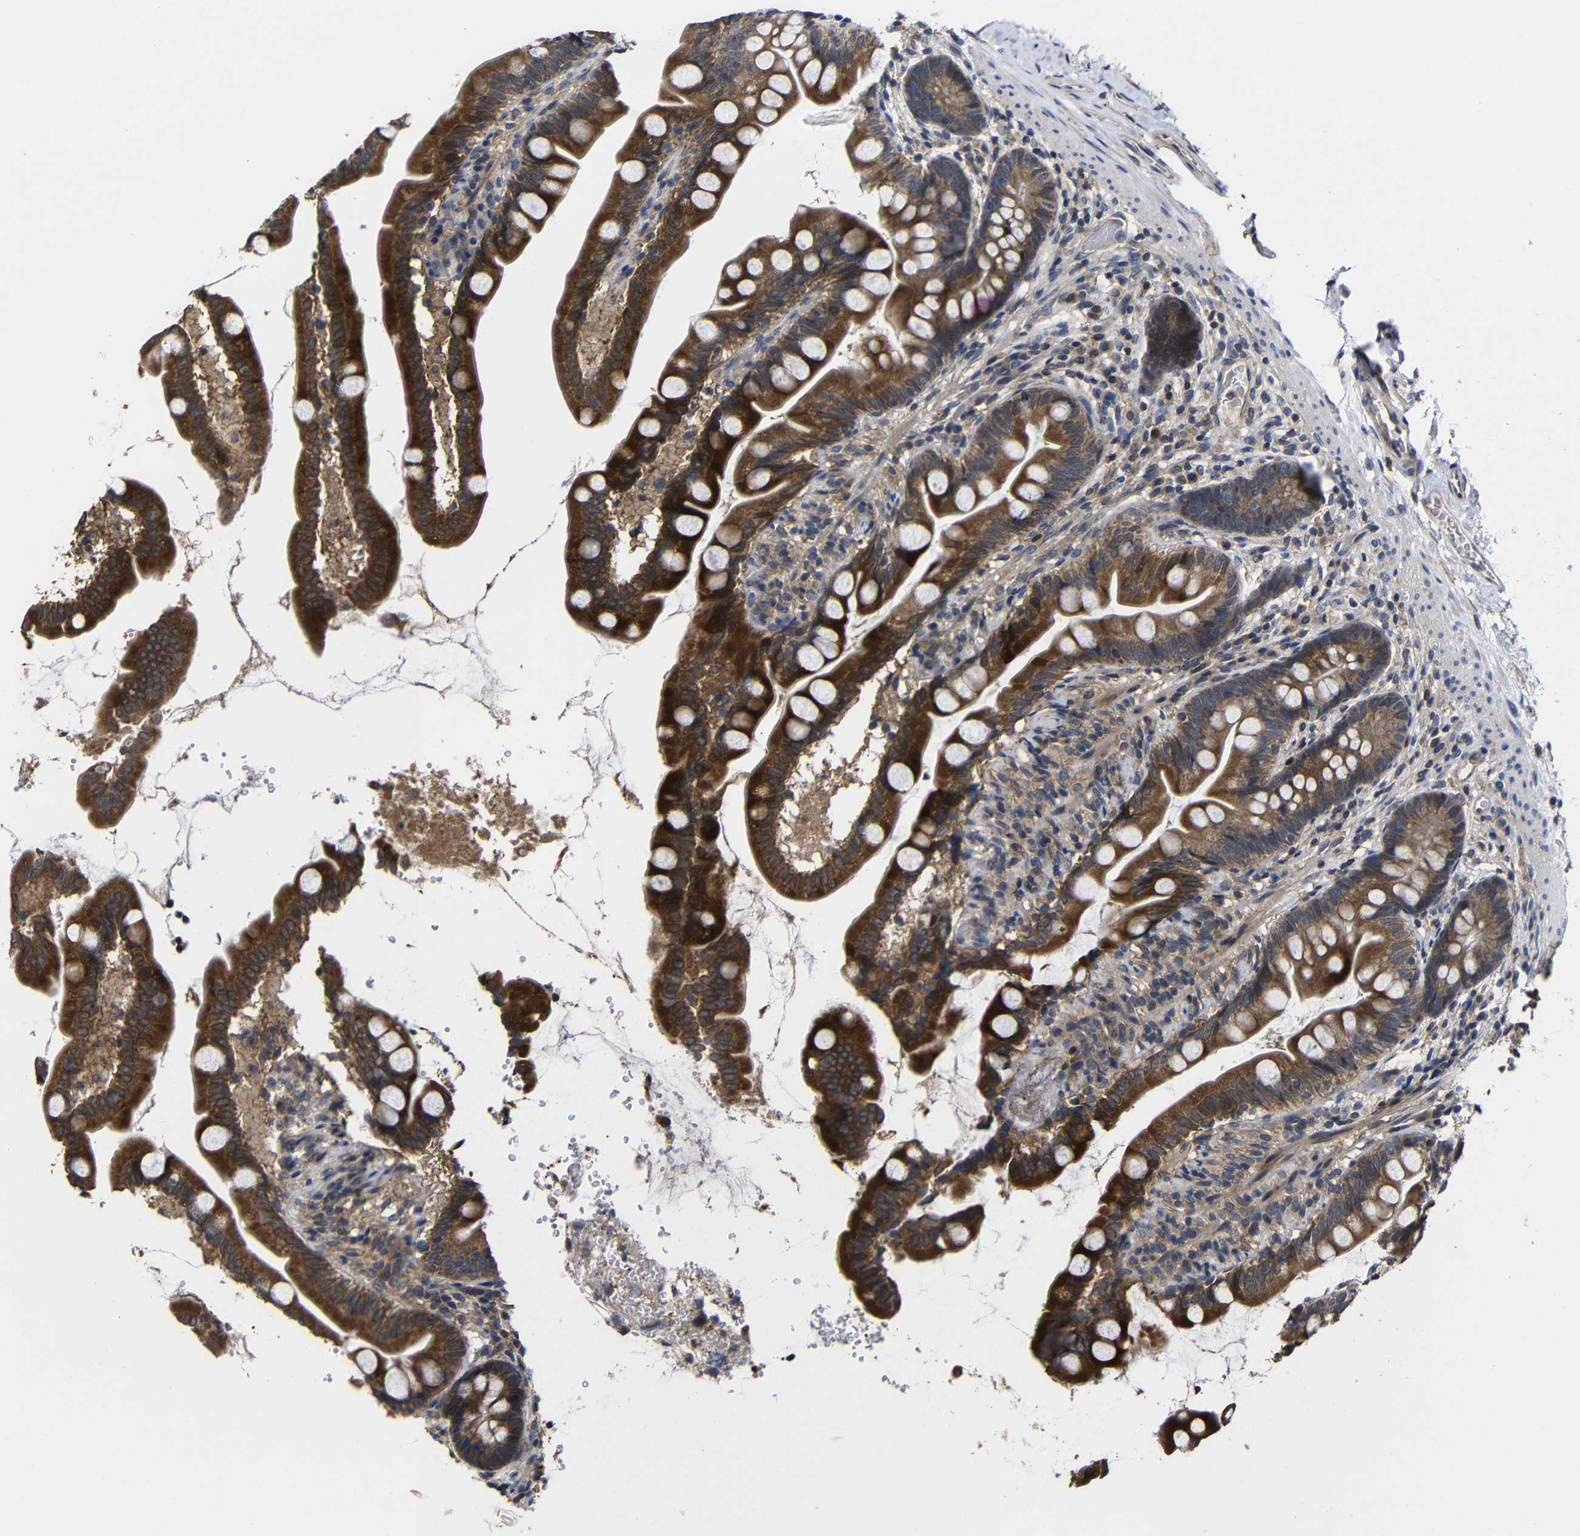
{"staining": {"intensity": "strong", "quantity": ">75%", "location": "cytoplasmic/membranous"}, "tissue": "small intestine", "cell_type": "Glandular cells", "image_type": "normal", "snomed": [{"axis": "morphology", "description": "Normal tissue, NOS"}, {"axis": "topography", "description": "Small intestine"}], "caption": "Small intestine stained with IHC demonstrates strong cytoplasmic/membranous positivity in approximately >75% of glandular cells.", "gene": "LPAR5", "patient": {"sex": "female", "age": 56}}